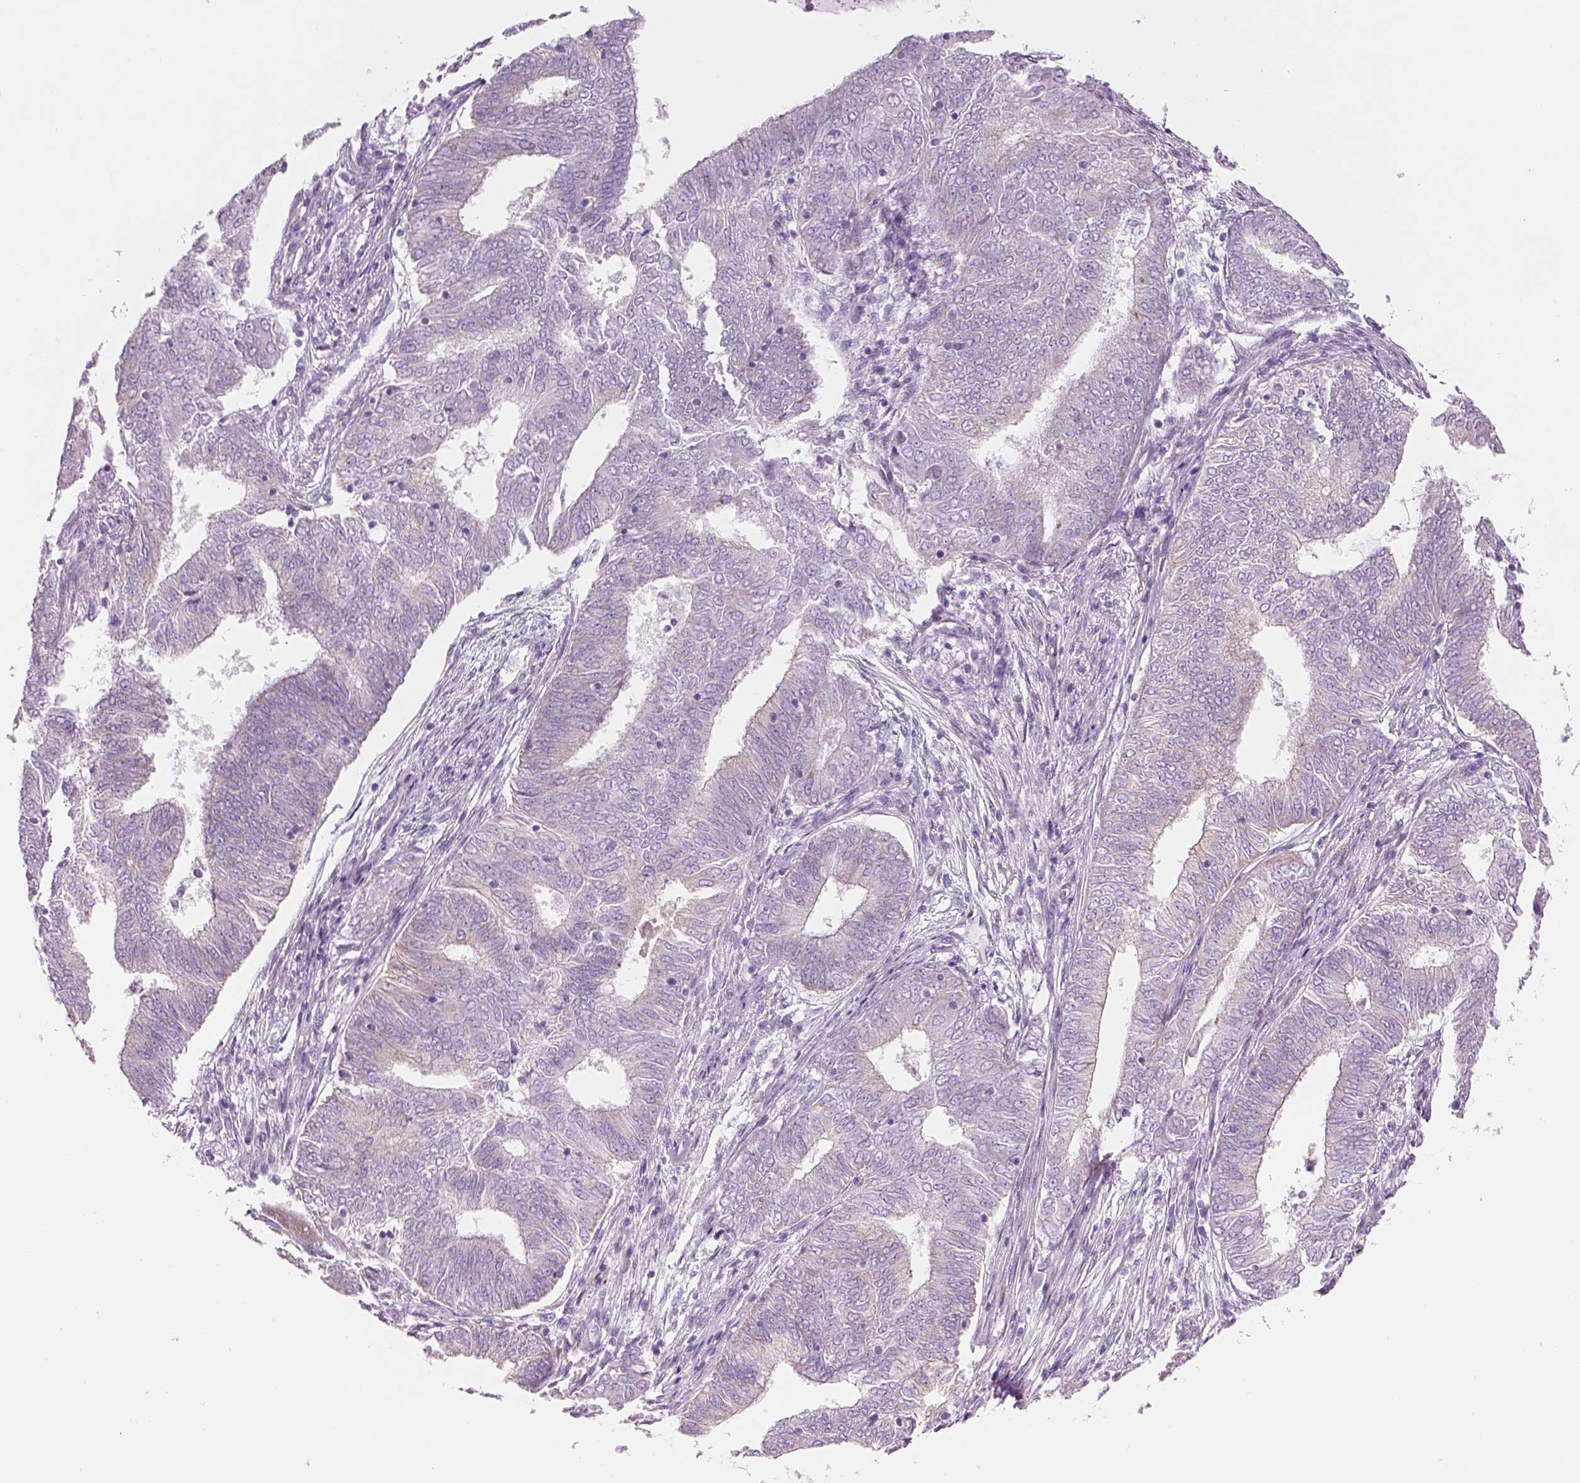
{"staining": {"intensity": "negative", "quantity": "none", "location": "none"}, "tissue": "endometrial cancer", "cell_type": "Tumor cells", "image_type": "cancer", "snomed": [{"axis": "morphology", "description": "Adenocarcinoma, NOS"}, {"axis": "topography", "description": "Endometrium"}], "caption": "Immunohistochemistry micrograph of neoplastic tissue: endometrial cancer stained with DAB displays no significant protein expression in tumor cells.", "gene": "IFT52", "patient": {"sex": "female", "age": 62}}